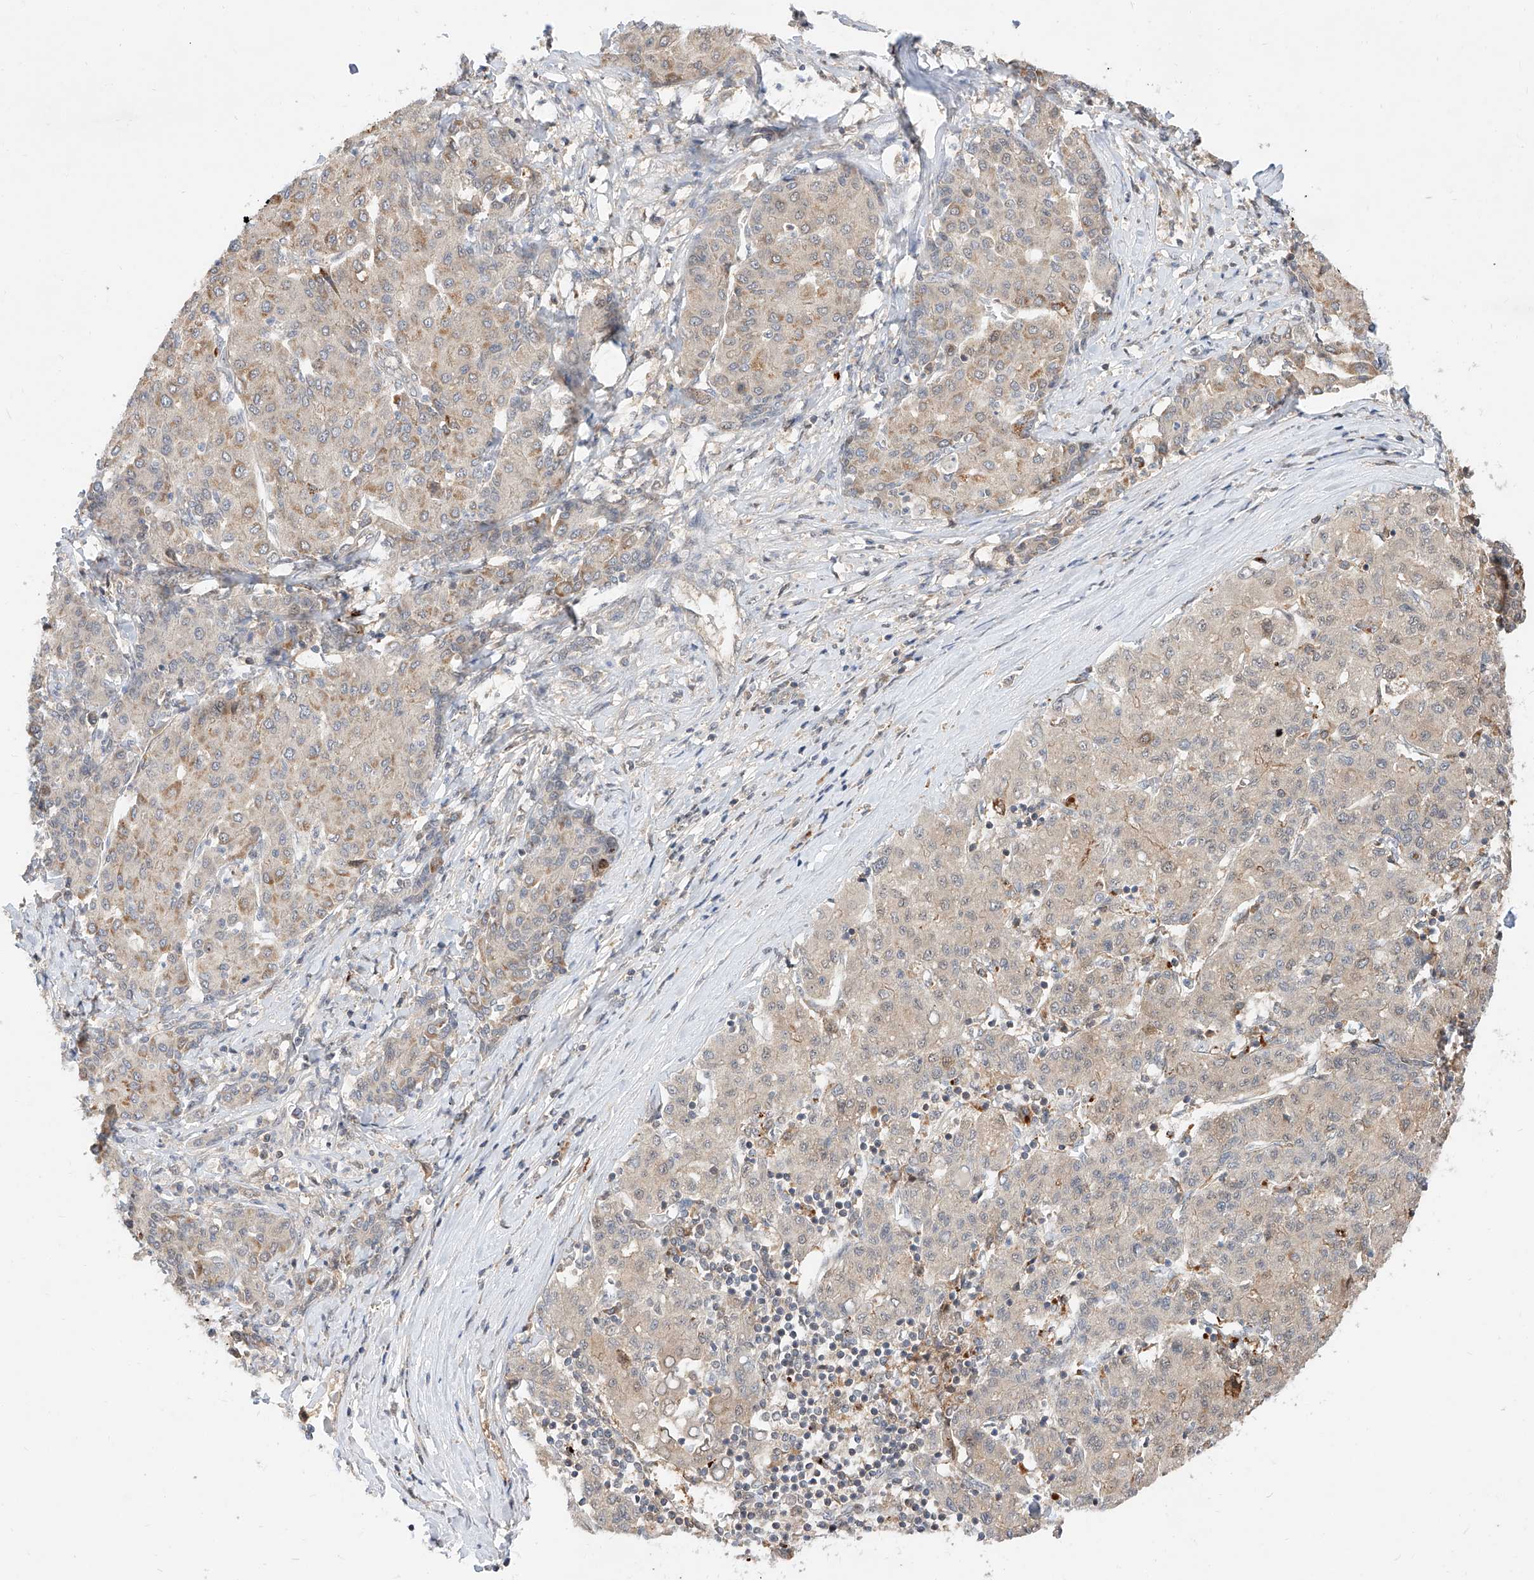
{"staining": {"intensity": "moderate", "quantity": "<25%", "location": "cytoplasmic/membranous"}, "tissue": "liver cancer", "cell_type": "Tumor cells", "image_type": "cancer", "snomed": [{"axis": "morphology", "description": "Carcinoma, Hepatocellular, NOS"}, {"axis": "topography", "description": "Liver"}], "caption": "Moderate cytoplasmic/membranous staining for a protein is present in about <25% of tumor cells of hepatocellular carcinoma (liver) using immunohistochemistry.", "gene": "DIRAS3", "patient": {"sex": "male", "age": 65}}